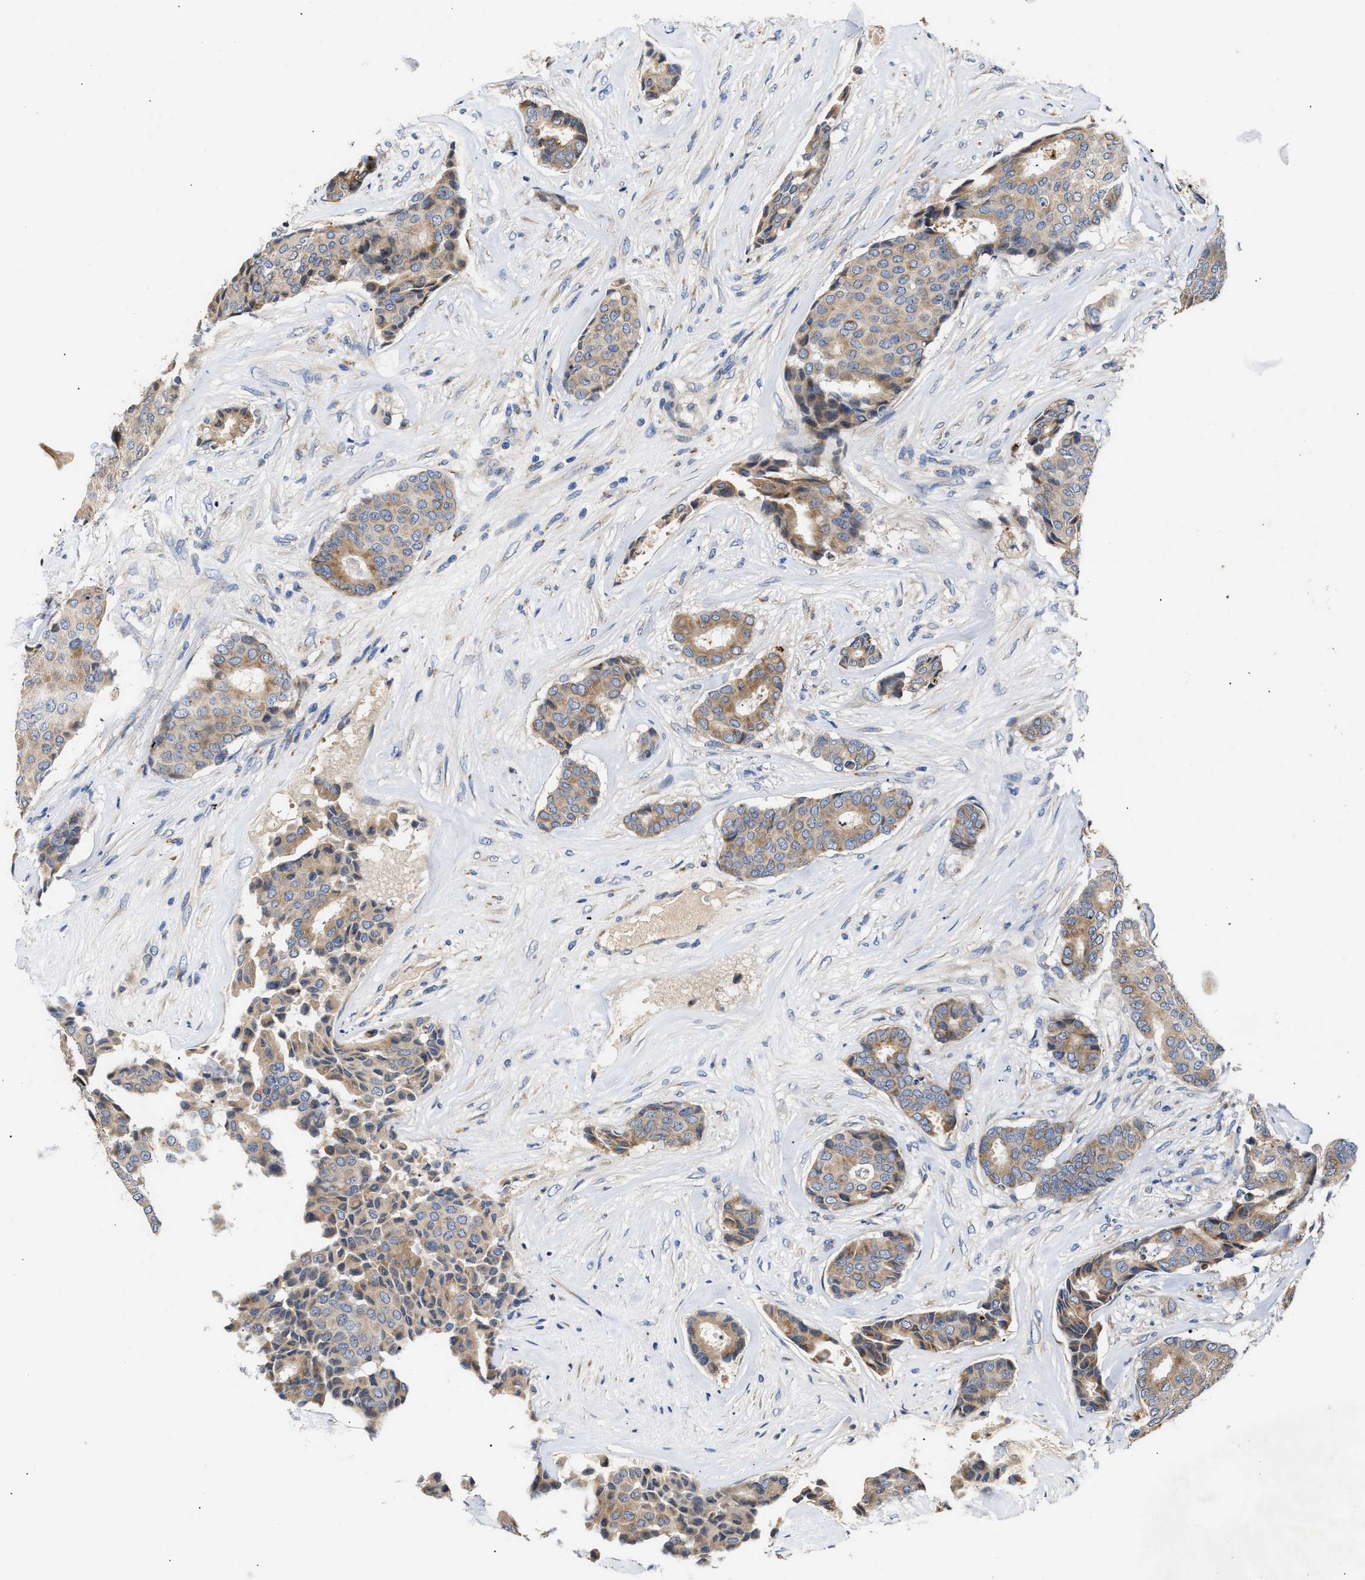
{"staining": {"intensity": "weak", "quantity": "25%-75%", "location": "cytoplasmic/membranous"}, "tissue": "breast cancer", "cell_type": "Tumor cells", "image_type": "cancer", "snomed": [{"axis": "morphology", "description": "Duct carcinoma"}, {"axis": "topography", "description": "Breast"}], "caption": "The image exhibits a brown stain indicating the presence of a protein in the cytoplasmic/membranous of tumor cells in breast cancer (invasive ductal carcinoma).", "gene": "CCDC146", "patient": {"sex": "female", "age": 75}}